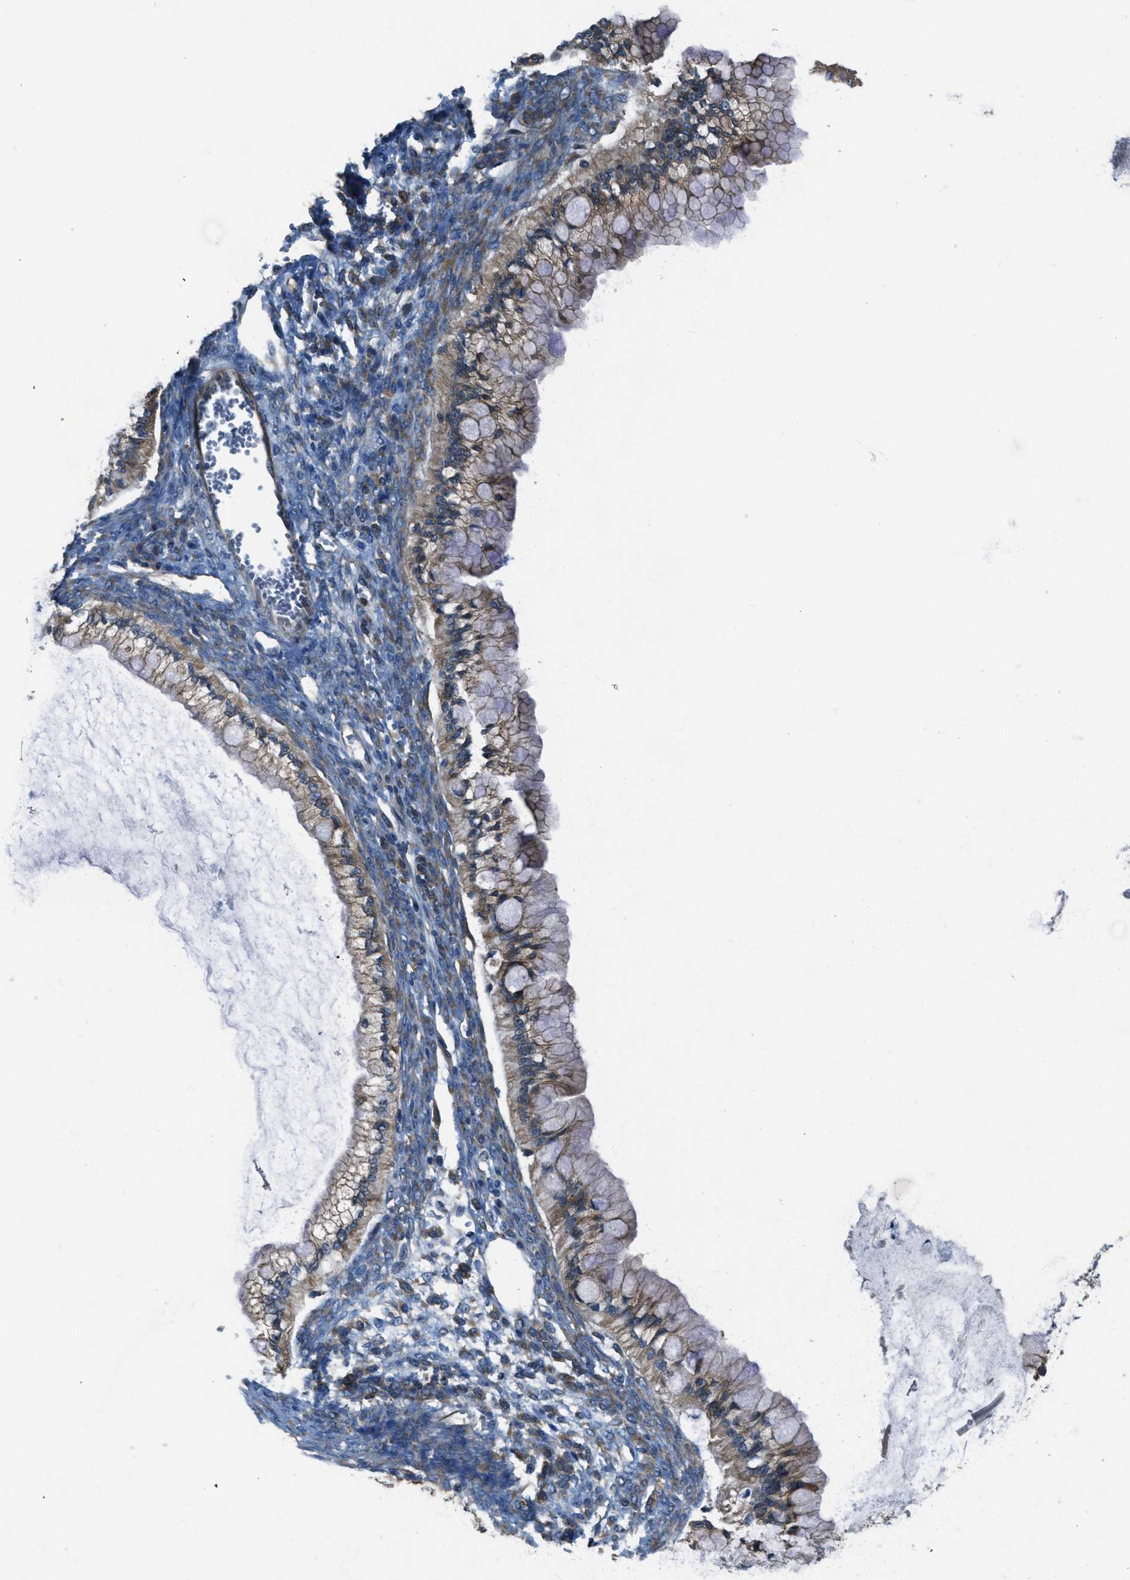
{"staining": {"intensity": "weak", "quantity": ">75%", "location": "cytoplasmic/membranous"}, "tissue": "ovarian cancer", "cell_type": "Tumor cells", "image_type": "cancer", "snomed": [{"axis": "morphology", "description": "Cystadenocarcinoma, mucinous, NOS"}, {"axis": "topography", "description": "Ovary"}], "caption": "This is a photomicrograph of IHC staining of ovarian cancer, which shows weak expression in the cytoplasmic/membranous of tumor cells.", "gene": "ARFGAP2", "patient": {"sex": "female", "age": 57}}